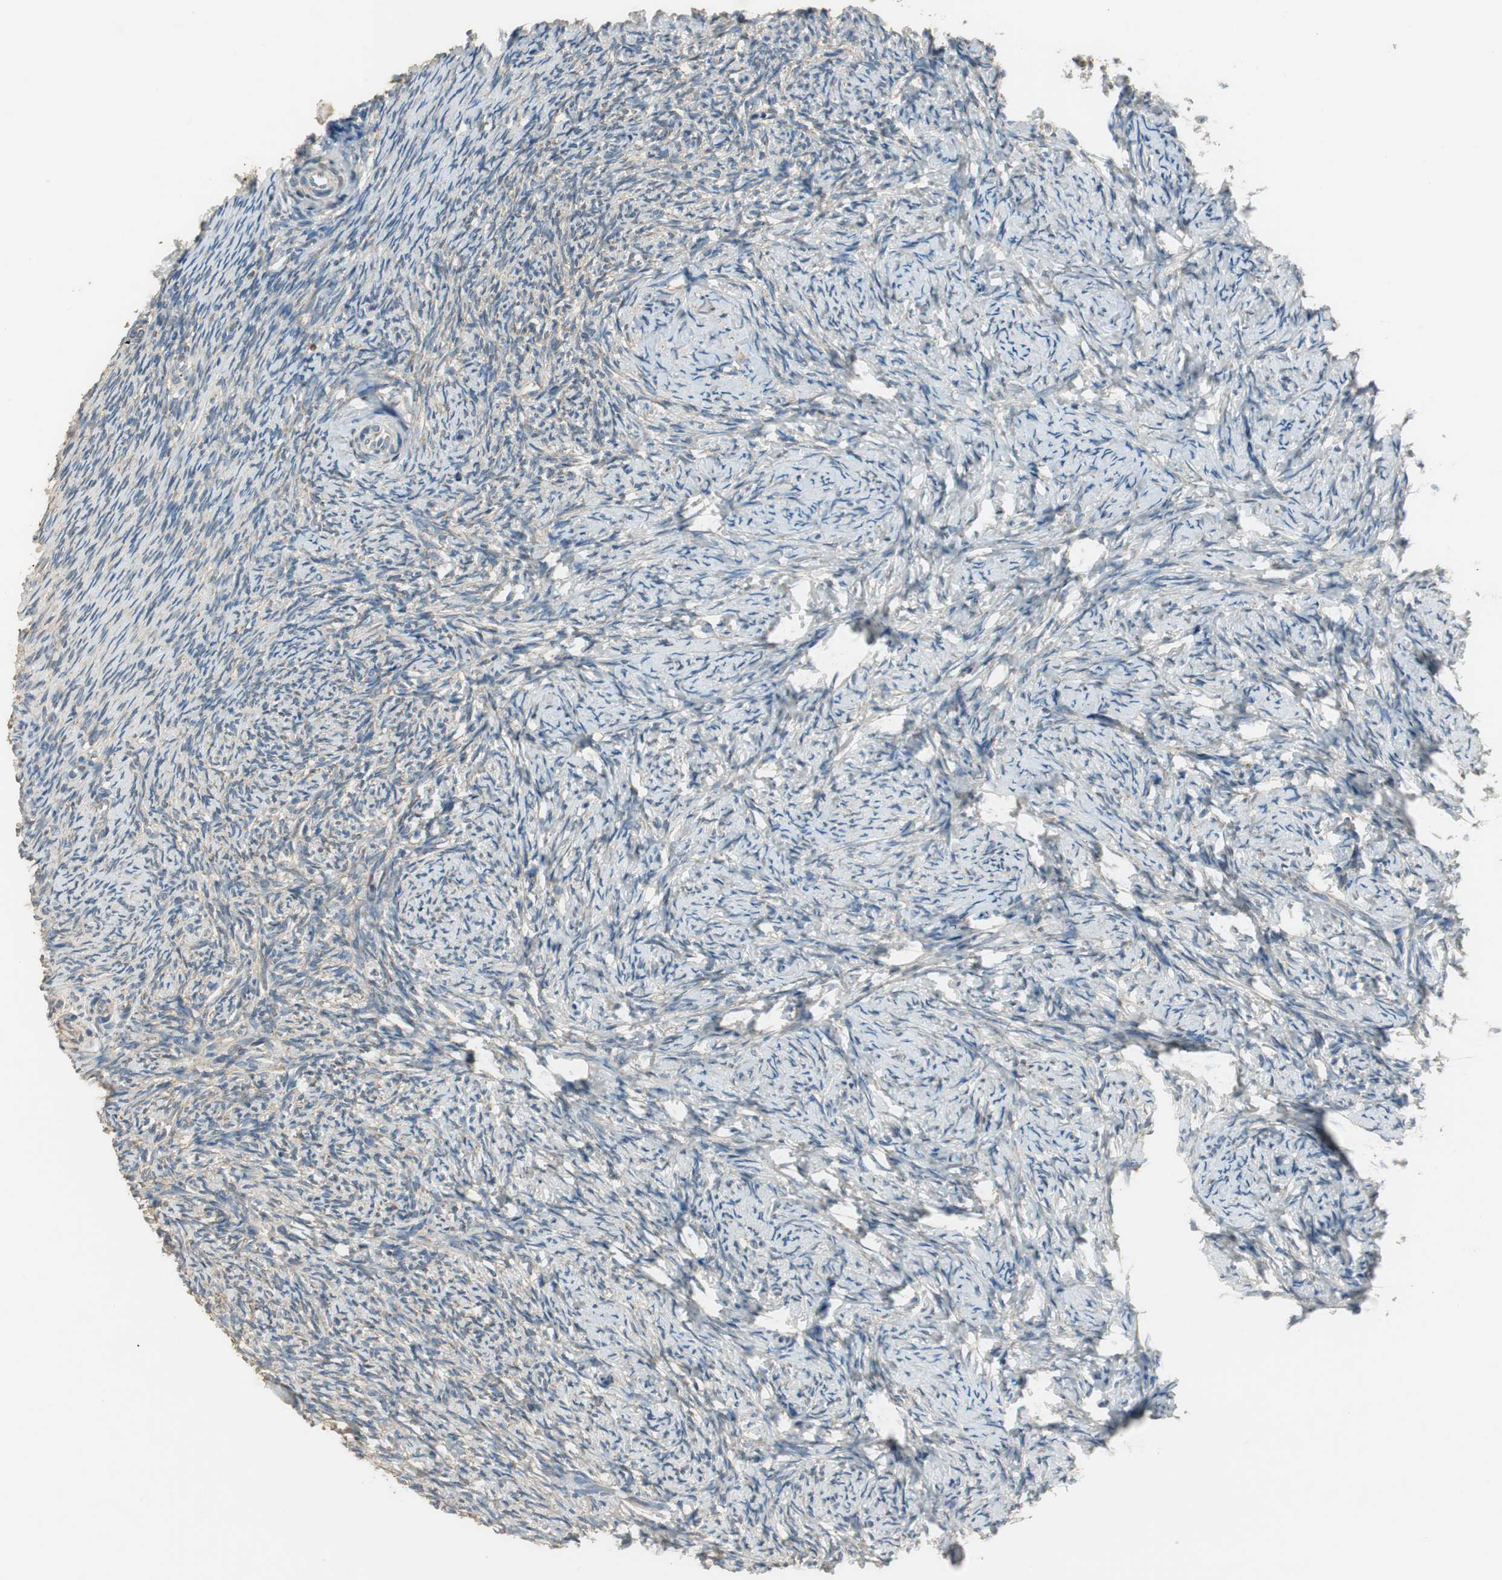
{"staining": {"intensity": "weak", "quantity": "25%-75%", "location": "cytoplasmic/membranous"}, "tissue": "ovary", "cell_type": "Ovarian stroma cells", "image_type": "normal", "snomed": [{"axis": "morphology", "description": "Normal tissue, NOS"}, {"axis": "topography", "description": "Ovary"}], "caption": "Immunohistochemical staining of unremarkable human ovary shows weak cytoplasmic/membranous protein expression in about 25%-75% of ovarian stroma cells.", "gene": "MSTO1", "patient": {"sex": "female", "age": 60}}